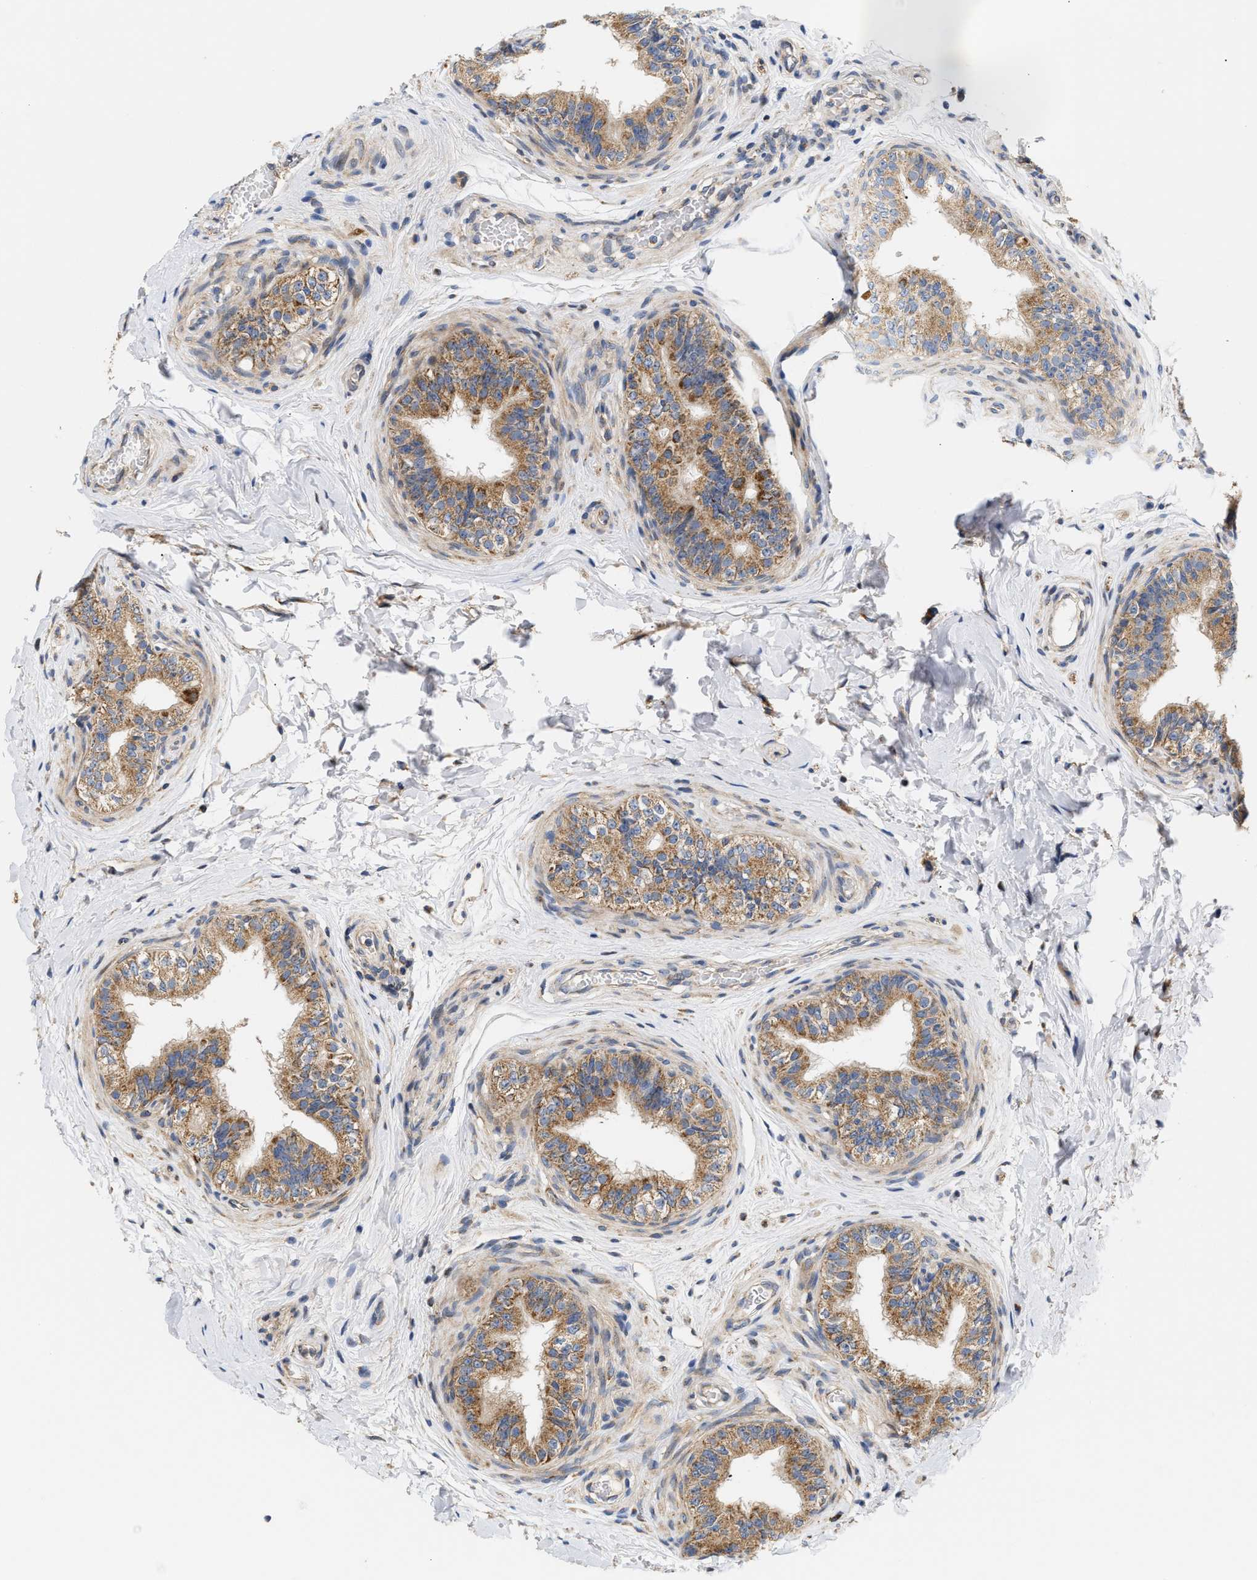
{"staining": {"intensity": "moderate", "quantity": ">75%", "location": "cytoplasmic/membranous"}, "tissue": "epididymis", "cell_type": "Glandular cells", "image_type": "normal", "snomed": [{"axis": "morphology", "description": "Normal tissue, NOS"}, {"axis": "topography", "description": "Testis"}, {"axis": "topography", "description": "Epididymis"}], "caption": "A brown stain shows moderate cytoplasmic/membranous positivity of a protein in glandular cells of unremarkable epididymis. (DAB (3,3'-diaminobenzidine) IHC, brown staining for protein, blue staining for nuclei).", "gene": "TMEM168", "patient": {"sex": "male", "age": 36}}